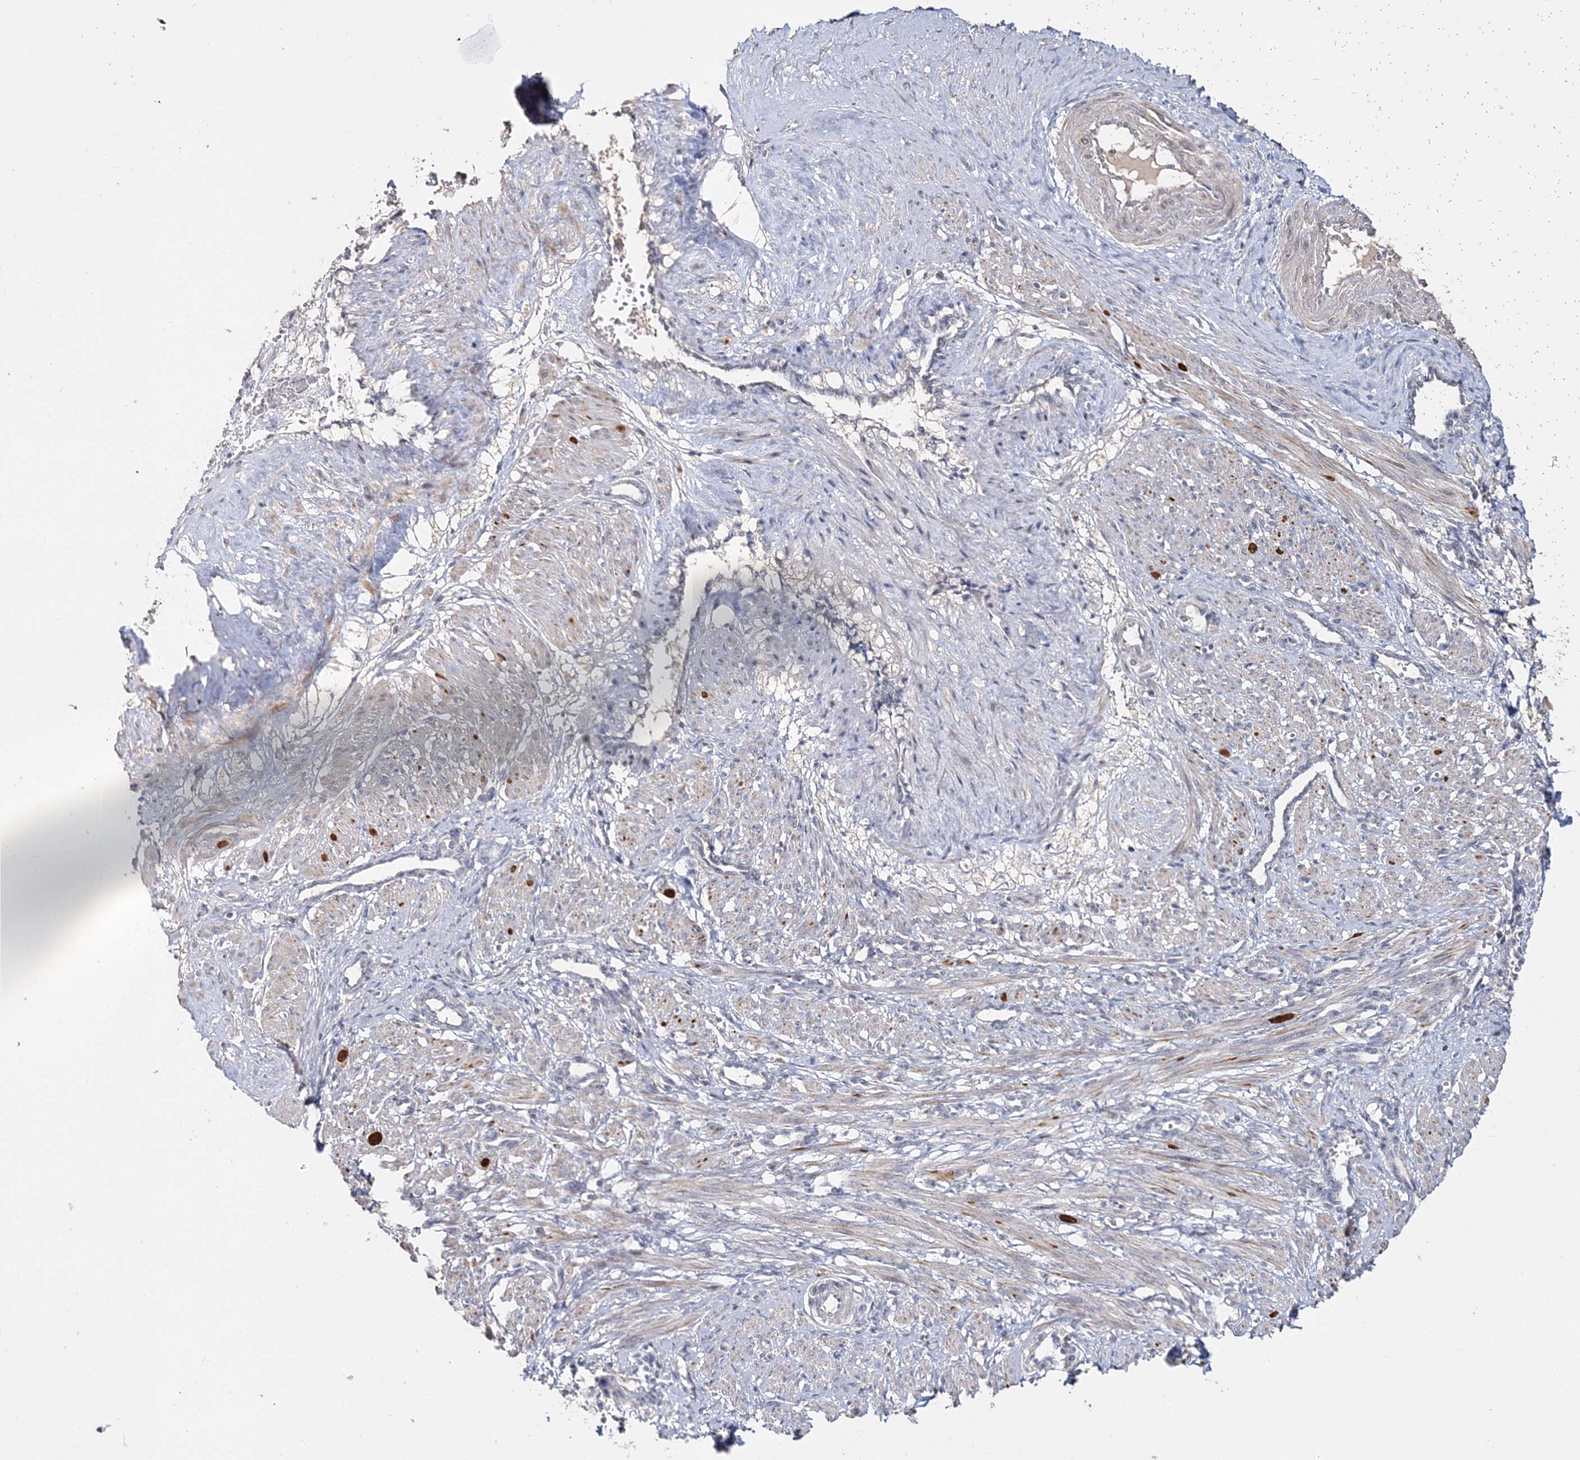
{"staining": {"intensity": "moderate", "quantity": "25%-75%", "location": "cytoplasmic/membranous"}, "tissue": "smooth muscle", "cell_type": "Smooth muscle cells", "image_type": "normal", "snomed": [{"axis": "morphology", "description": "Normal tissue, NOS"}, {"axis": "topography", "description": "Endometrium"}], "caption": "Protein analysis of normal smooth muscle reveals moderate cytoplasmic/membranous positivity in approximately 25%-75% of smooth muscle cells.", "gene": "GJB5", "patient": {"sex": "female", "age": 33}}